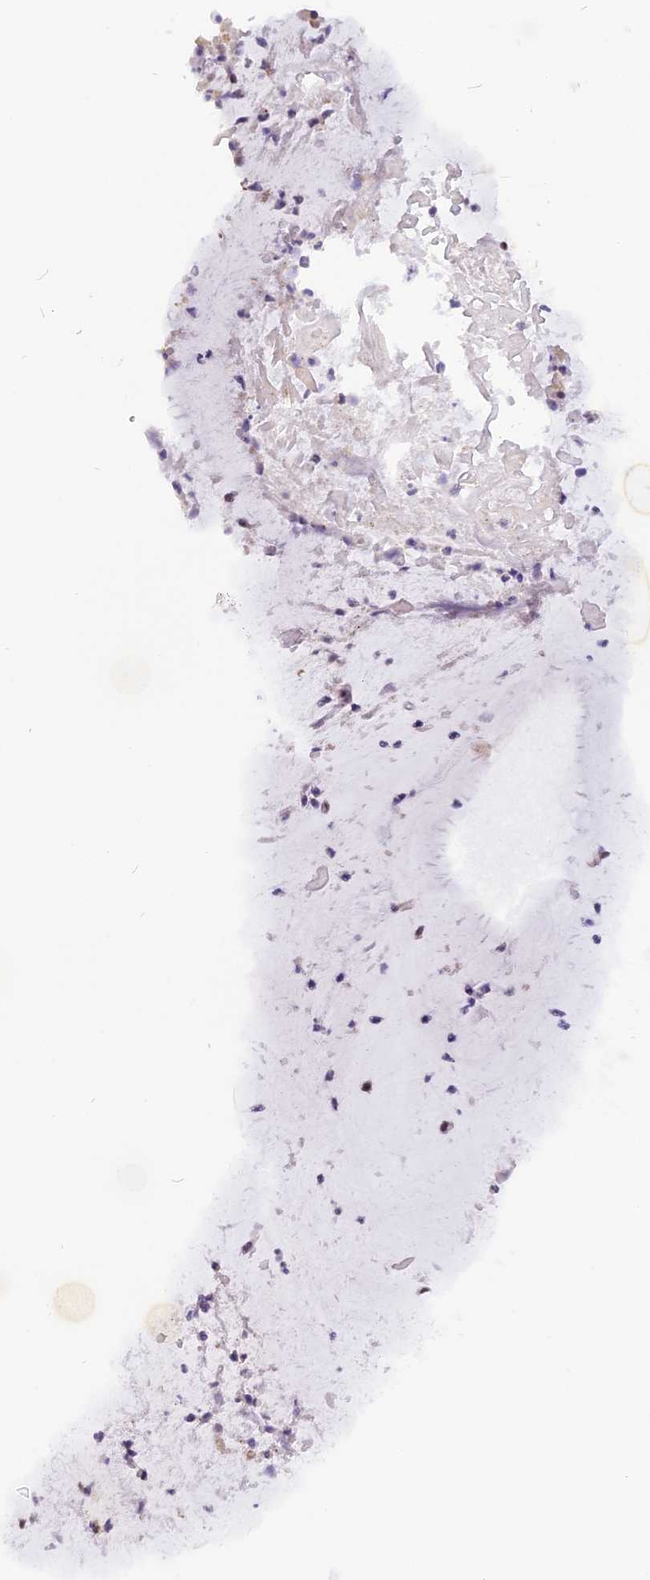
{"staining": {"intensity": "moderate", "quantity": ">75%", "location": "nuclear"}, "tissue": "adipose tissue", "cell_type": "Adipocytes", "image_type": "normal", "snomed": [{"axis": "morphology", "description": "Normal tissue, NOS"}, {"axis": "topography", "description": "Lymph node"}, {"axis": "topography", "description": "Cartilage tissue"}, {"axis": "topography", "description": "Bronchus"}], "caption": "Normal adipose tissue exhibits moderate nuclear positivity in approximately >75% of adipocytes, visualized by immunohistochemistry.", "gene": "IRF2BP1", "patient": {"sex": "male", "age": 63}}